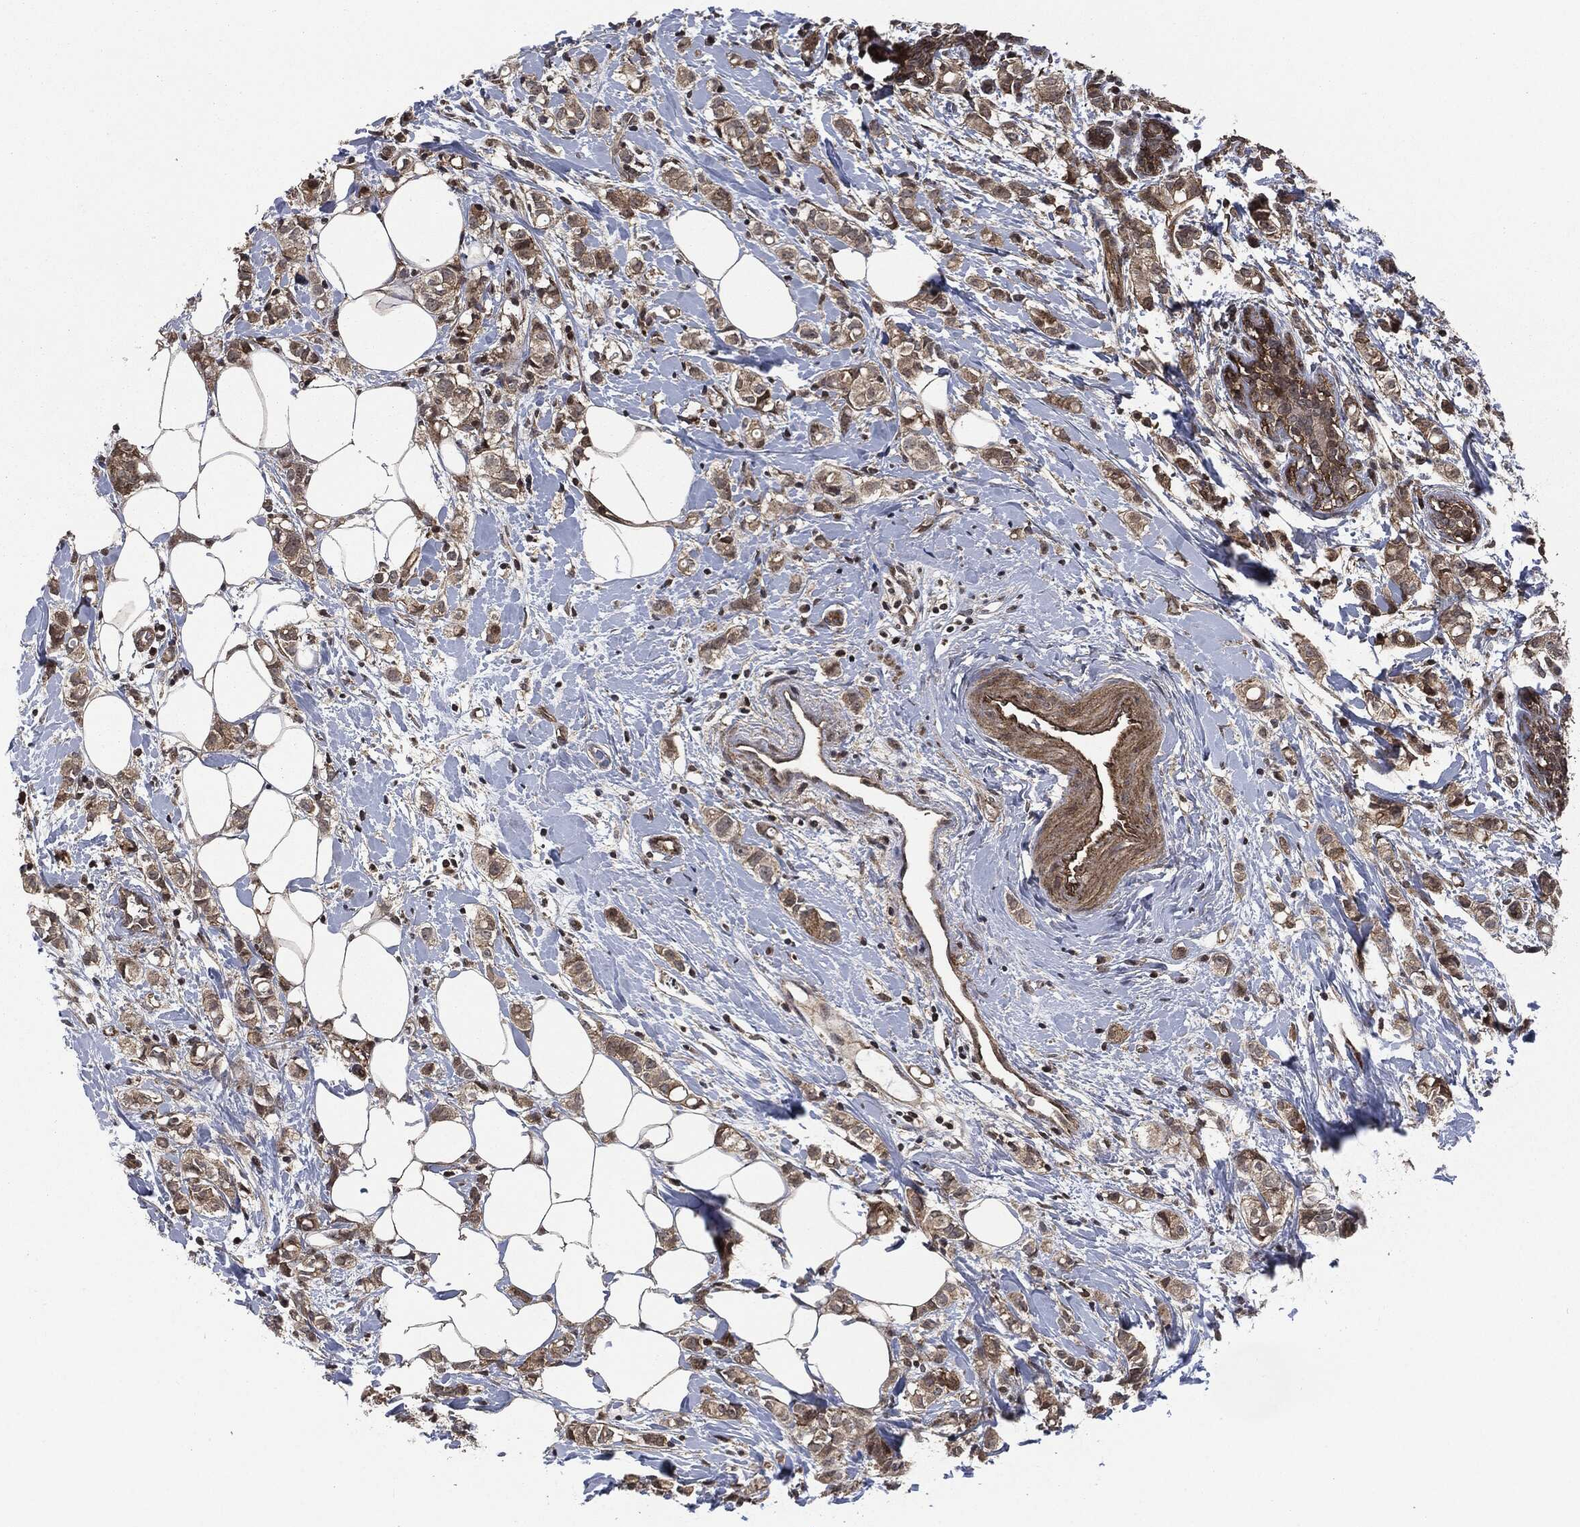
{"staining": {"intensity": "moderate", "quantity": ">75%", "location": "cytoplasmic/membranous"}, "tissue": "breast cancer", "cell_type": "Tumor cells", "image_type": "cancer", "snomed": [{"axis": "morphology", "description": "Normal tissue, NOS"}, {"axis": "morphology", "description": "Duct carcinoma"}, {"axis": "topography", "description": "Breast"}], "caption": "Brown immunohistochemical staining in human breast cancer exhibits moderate cytoplasmic/membranous expression in approximately >75% of tumor cells.", "gene": "HRAS", "patient": {"sex": "female", "age": 44}}